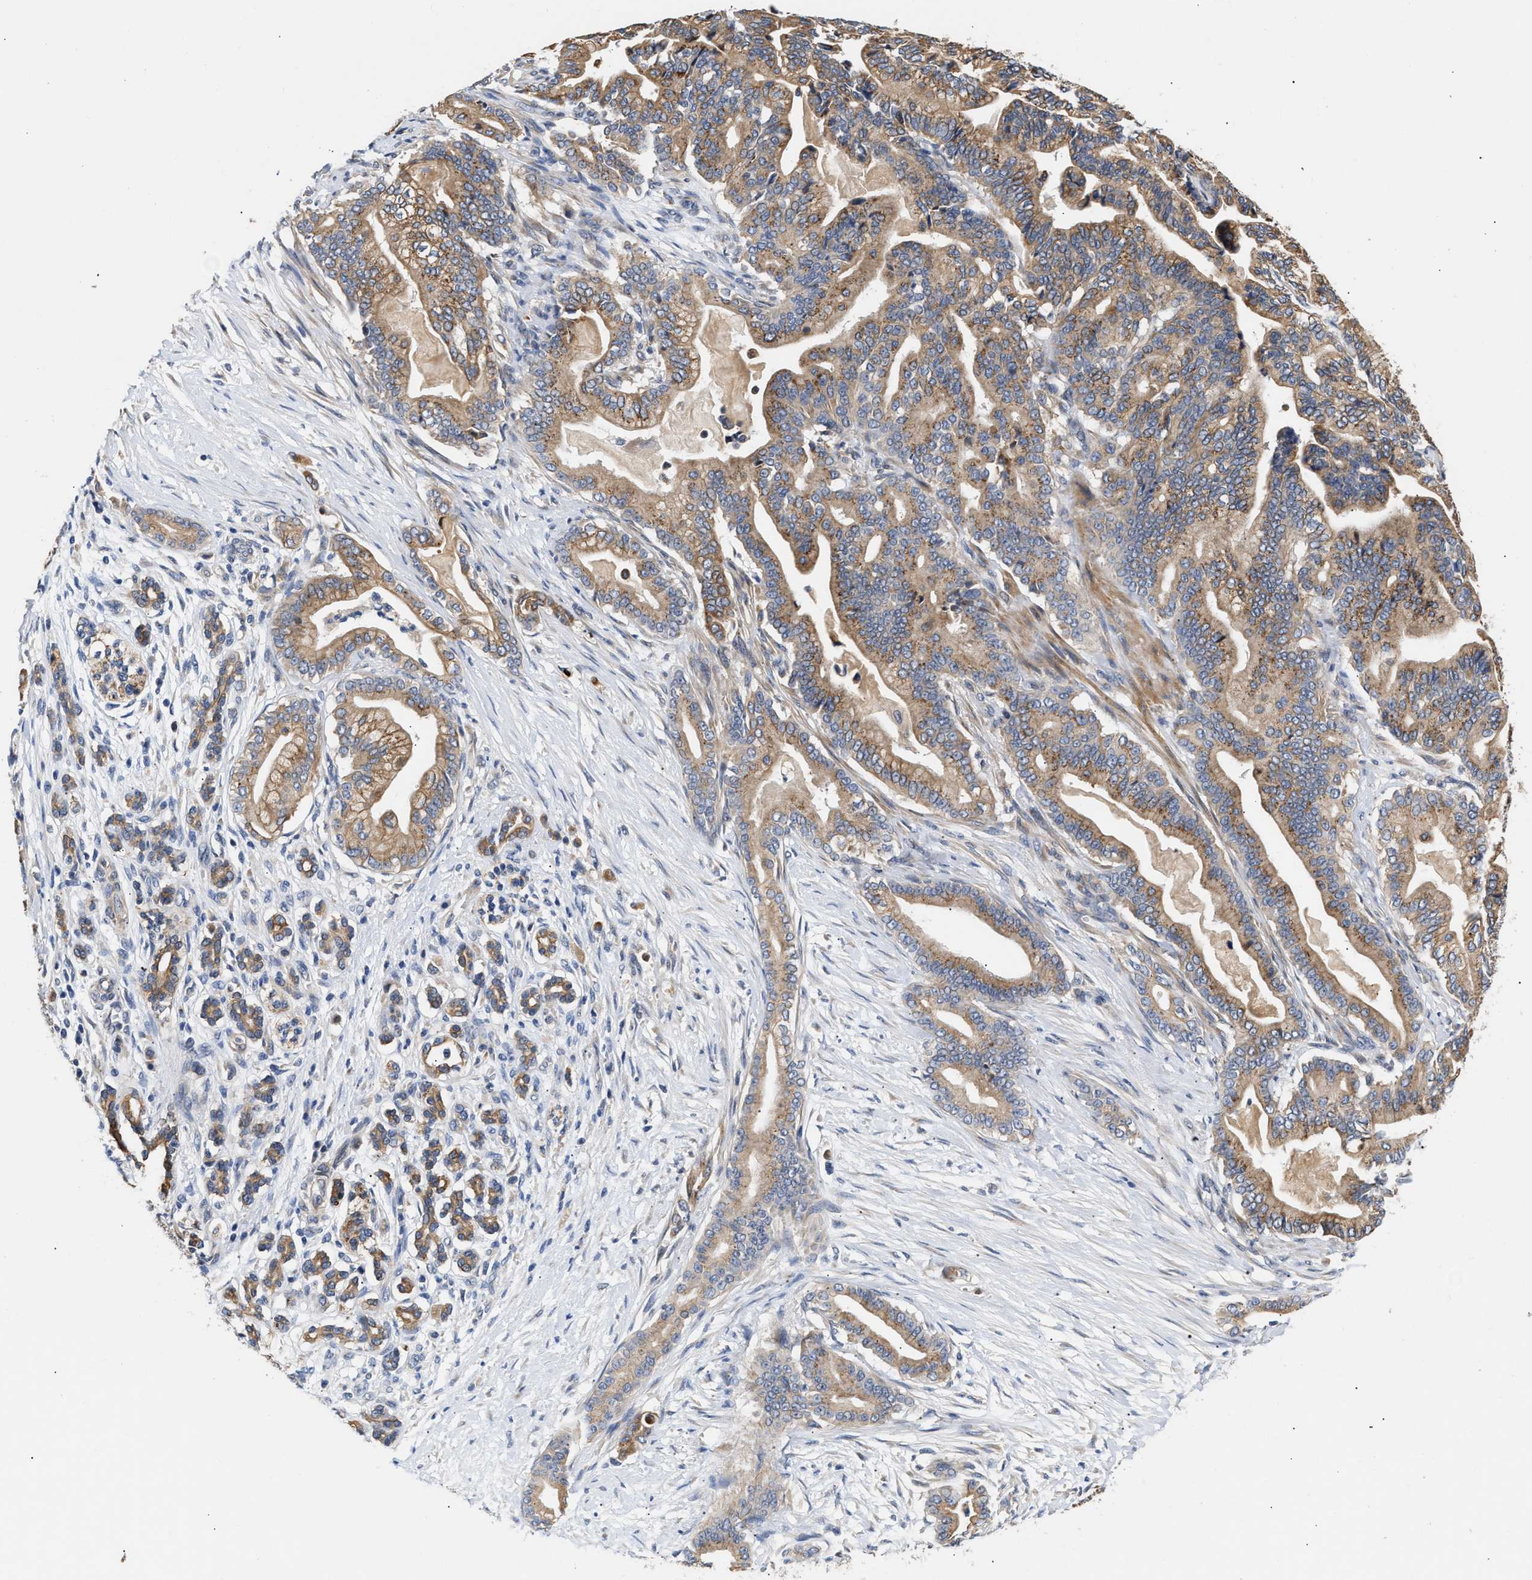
{"staining": {"intensity": "moderate", "quantity": ">75%", "location": "cytoplasmic/membranous"}, "tissue": "pancreatic cancer", "cell_type": "Tumor cells", "image_type": "cancer", "snomed": [{"axis": "morphology", "description": "Normal tissue, NOS"}, {"axis": "morphology", "description": "Adenocarcinoma, NOS"}, {"axis": "topography", "description": "Pancreas"}], "caption": "IHC of human pancreatic cancer demonstrates medium levels of moderate cytoplasmic/membranous staining in approximately >75% of tumor cells.", "gene": "CCDC146", "patient": {"sex": "male", "age": 63}}